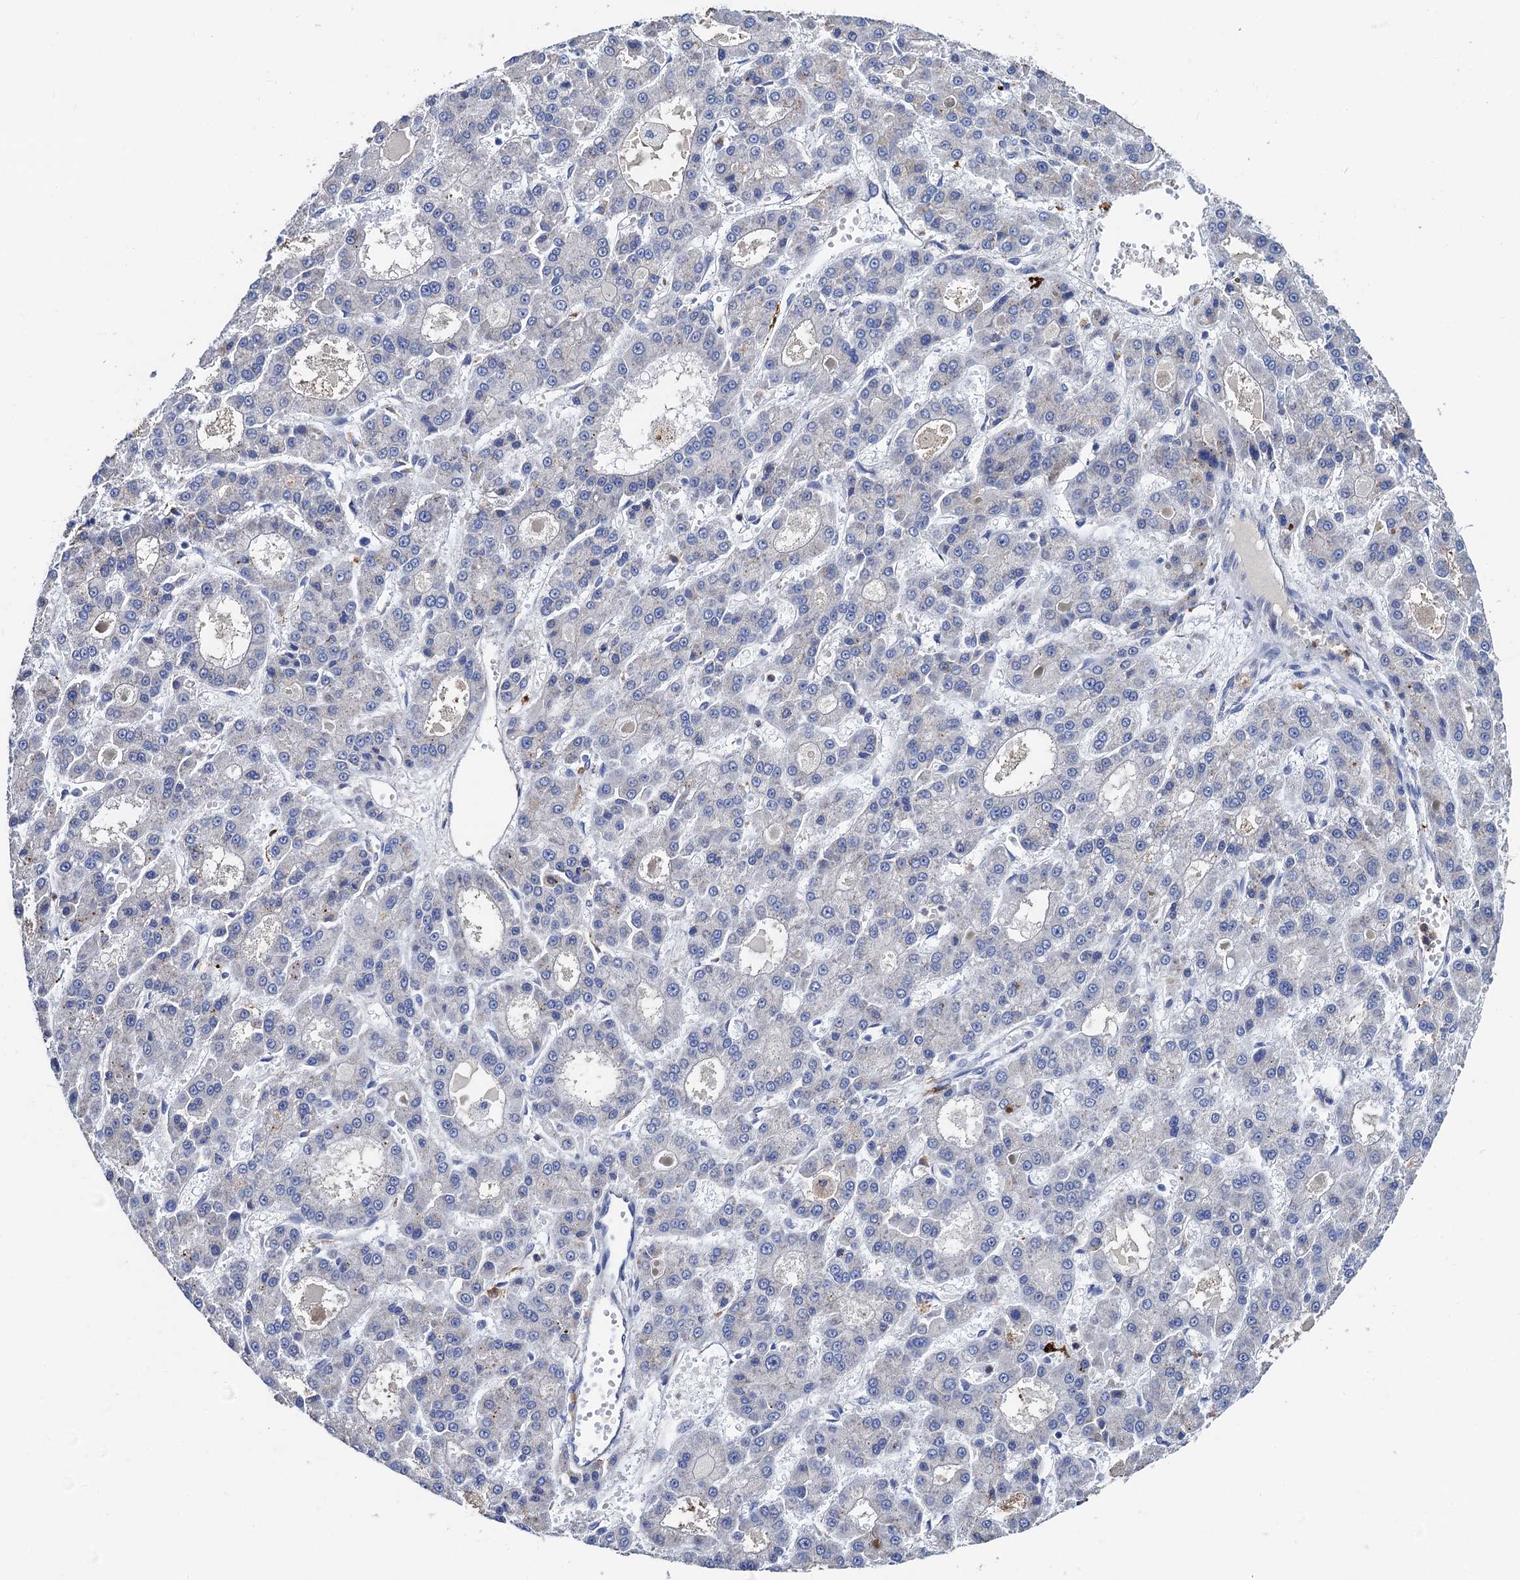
{"staining": {"intensity": "negative", "quantity": "none", "location": "none"}, "tissue": "liver cancer", "cell_type": "Tumor cells", "image_type": "cancer", "snomed": [{"axis": "morphology", "description": "Carcinoma, Hepatocellular, NOS"}, {"axis": "topography", "description": "Liver"}], "caption": "There is no significant positivity in tumor cells of liver hepatocellular carcinoma.", "gene": "FREM3", "patient": {"sex": "male", "age": 70}}